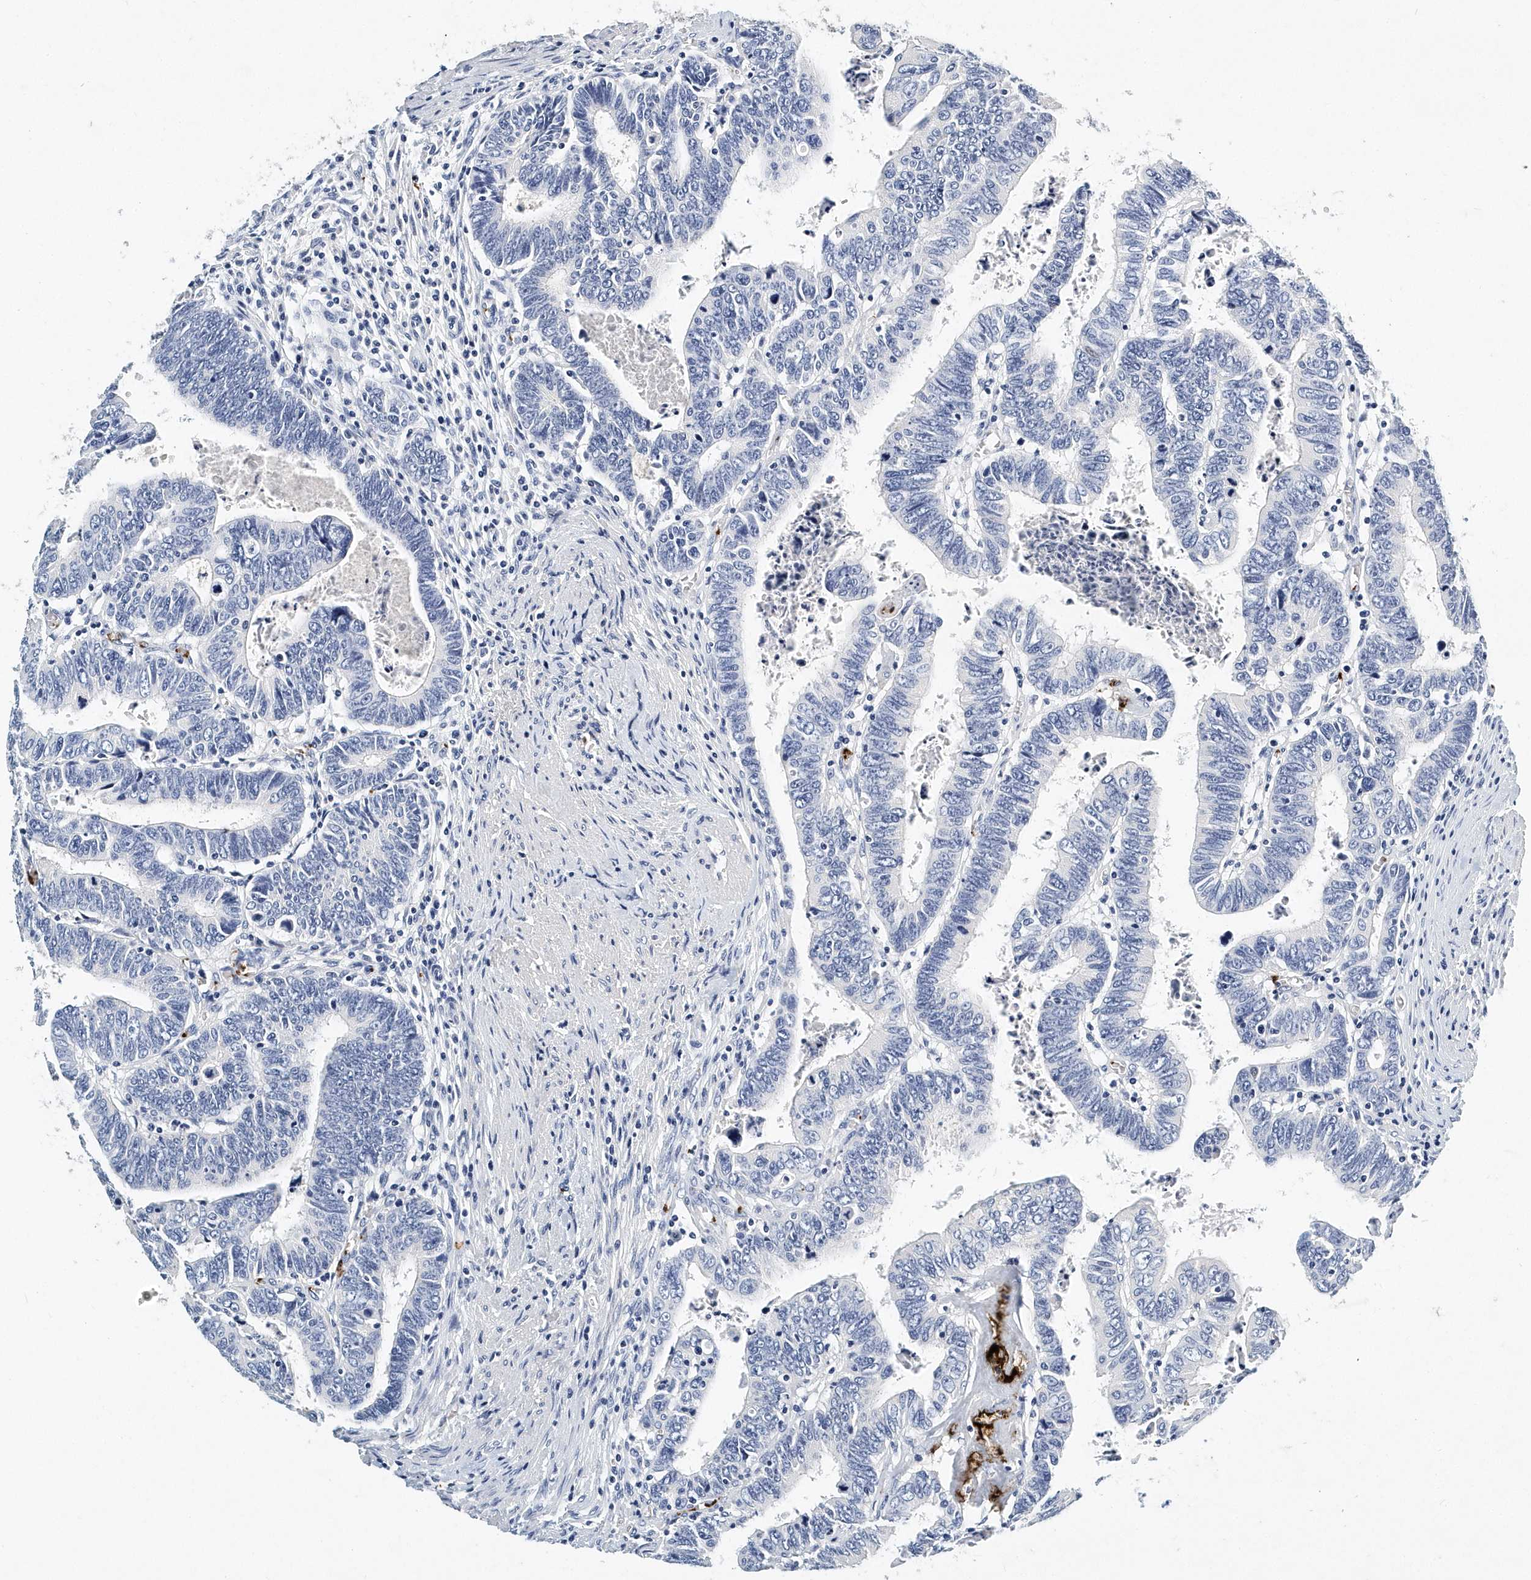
{"staining": {"intensity": "negative", "quantity": "none", "location": "none"}, "tissue": "colorectal cancer", "cell_type": "Tumor cells", "image_type": "cancer", "snomed": [{"axis": "morphology", "description": "Normal tissue, NOS"}, {"axis": "morphology", "description": "Adenocarcinoma, NOS"}, {"axis": "topography", "description": "Rectum"}], "caption": "Tumor cells are negative for brown protein staining in colorectal adenocarcinoma. (Stains: DAB immunohistochemistry (IHC) with hematoxylin counter stain, Microscopy: brightfield microscopy at high magnification).", "gene": "ITGA2B", "patient": {"sex": "female", "age": 65}}